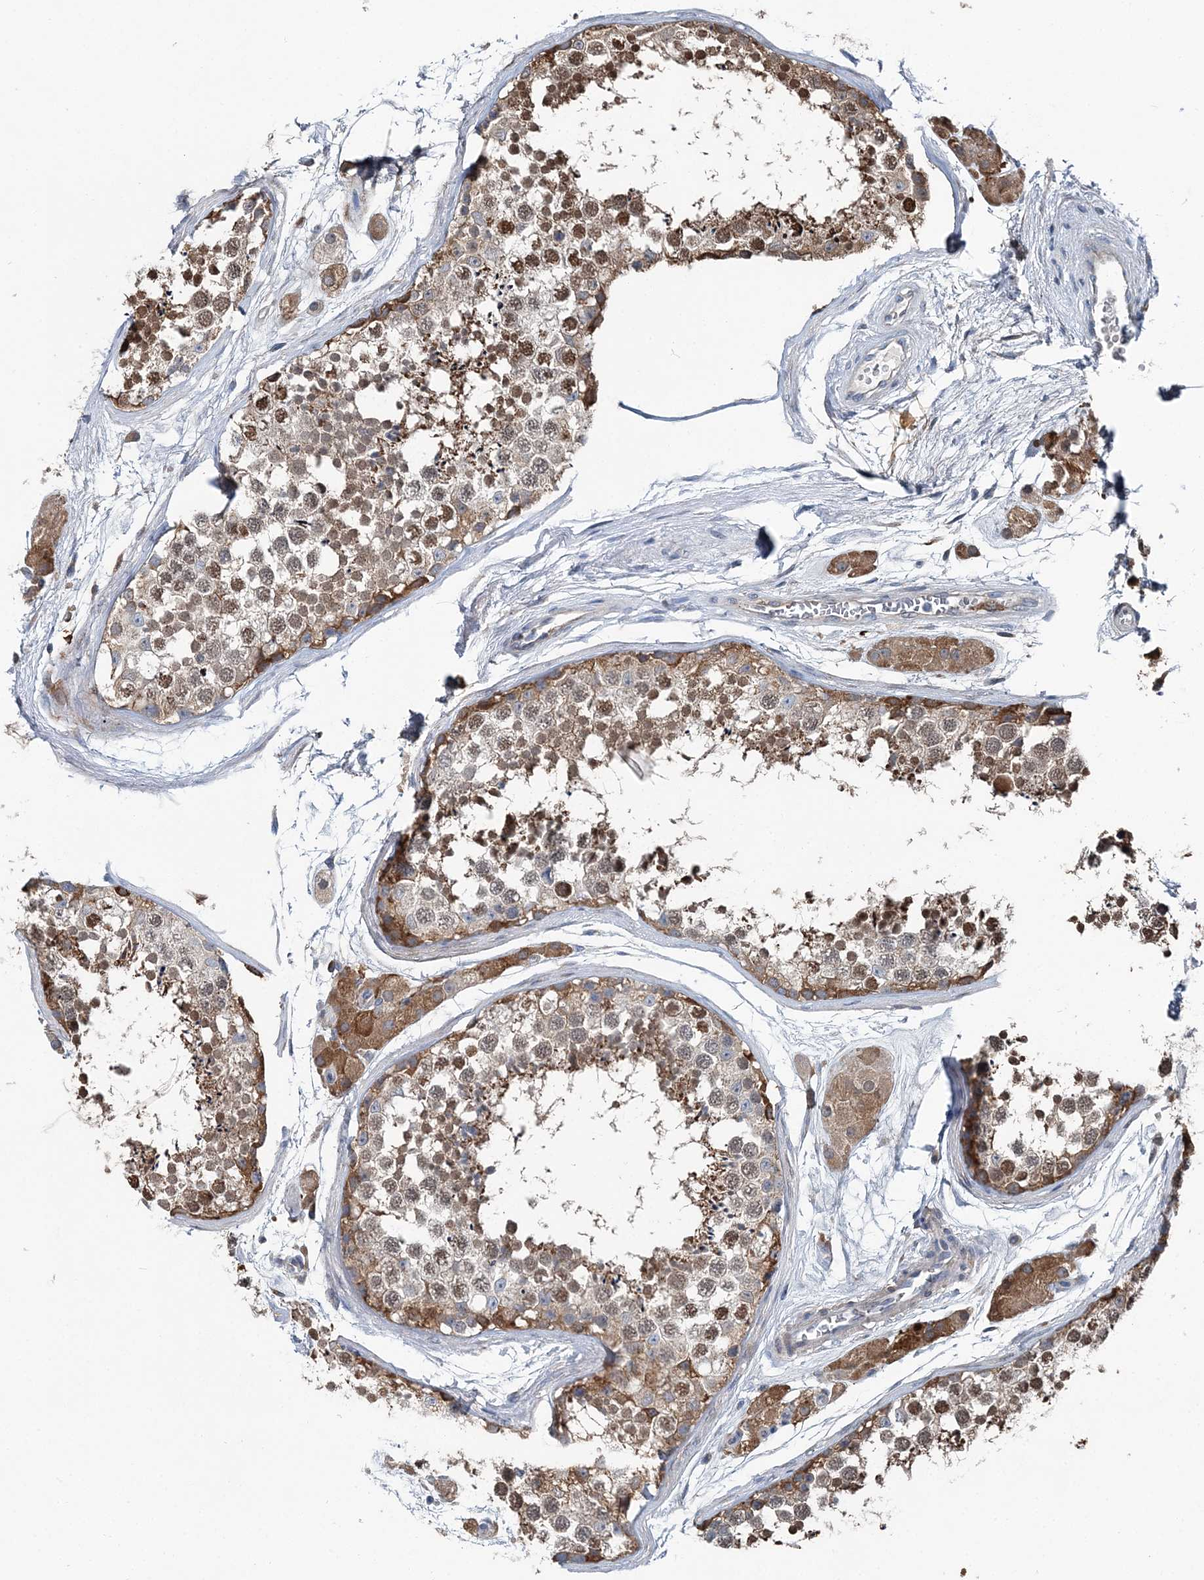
{"staining": {"intensity": "moderate", "quantity": ">75%", "location": "cytoplasmic/membranous,nuclear"}, "tissue": "testis", "cell_type": "Cells in seminiferous ducts", "image_type": "normal", "snomed": [{"axis": "morphology", "description": "Normal tissue, NOS"}, {"axis": "topography", "description": "Testis"}], "caption": "Testis stained with DAB (3,3'-diaminobenzidine) immunohistochemistry exhibits medium levels of moderate cytoplasmic/membranous,nuclear staining in approximately >75% of cells in seminiferous ducts.", "gene": "SPOPL", "patient": {"sex": "male", "age": 56}}